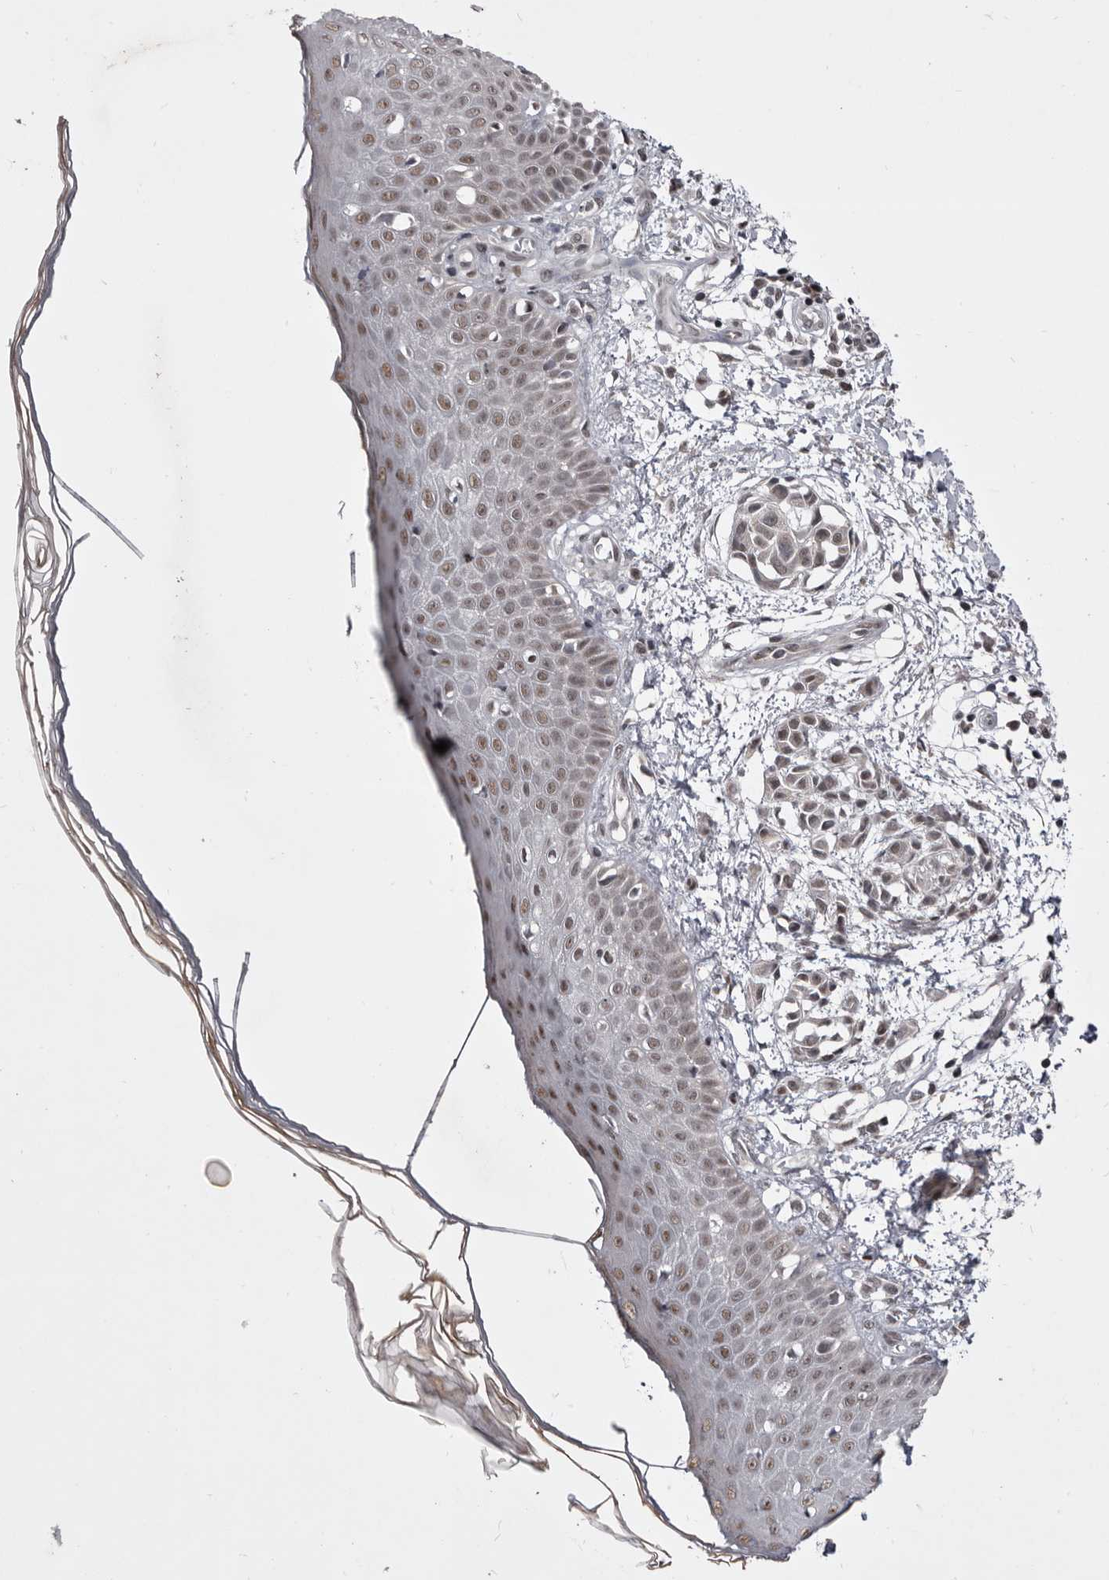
{"staining": {"intensity": "weak", "quantity": ">75%", "location": "nuclear"}, "tissue": "skin", "cell_type": "Fibroblasts", "image_type": "normal", "snomed": [{"axis": "morphology", "description": "Normal tissue, NOS"}, {"axis": "morphology", "description": "Inflammation, NOS"}, {"axis": "topography", "description": "Skin"}], "caption": "Protein staining of unremarkable skin shows weak nuclear positivity in about >75% of fibroblasts. Nuclei are stained in blue.", "gene": "PRPF3", "patient": {"sex": "female", "age": 44}}